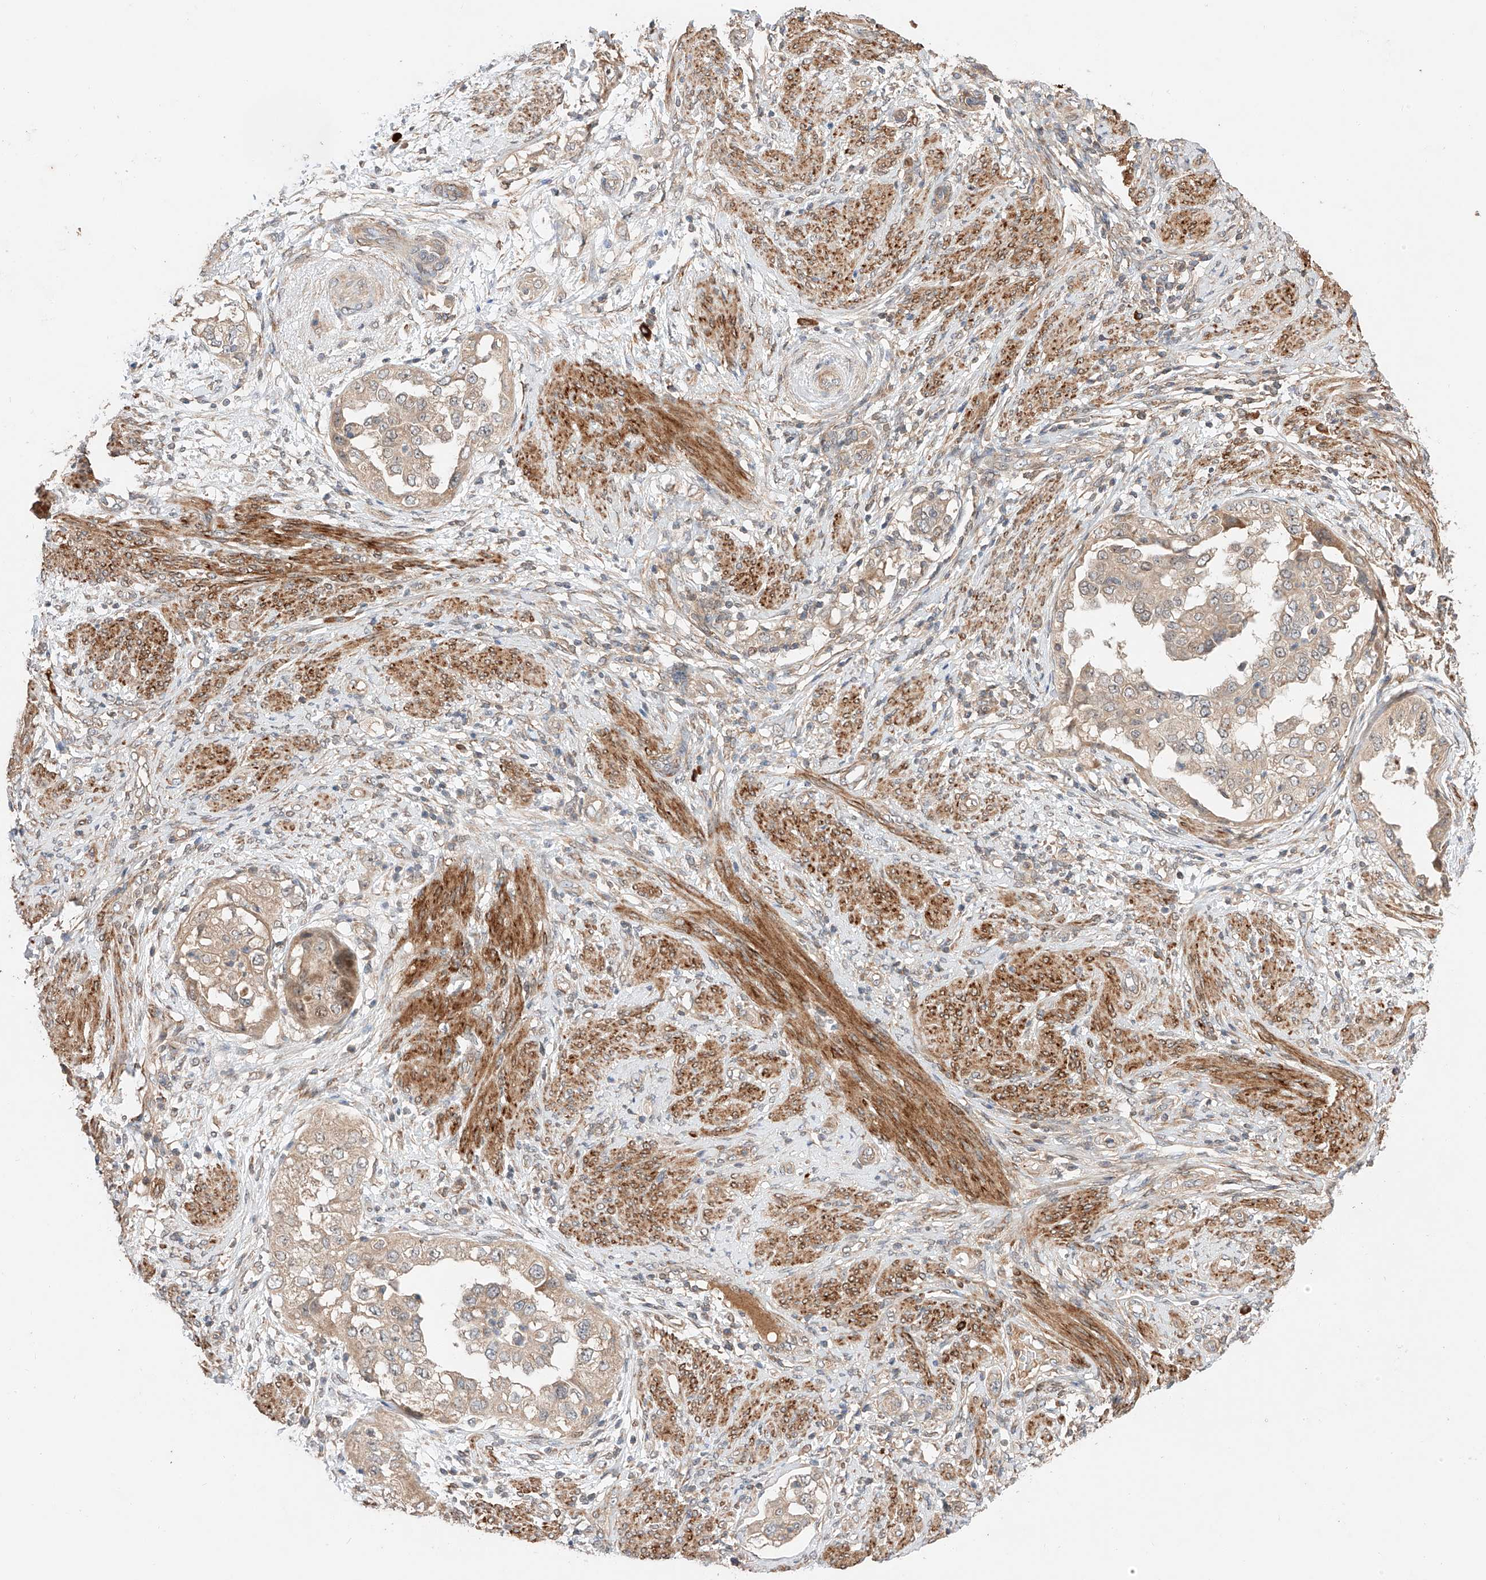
{"staining": {"intensity": "weak", "quantity": ">75%", "location": "cytoplasmic/membranous"}, "tissue": "endometrial cancer", "cell_type": "Tumor cells", "image_type": "cancer", "snomed": [{"axis": "morphology", "description": "Adenocarcinoma, NOS"}, {"axis": "topography", "description": "Endometrium"}], "caption": "Immunohistochemical staining of endometrial cancer exhibits low levels of weak cytoplasmic/membranous protein expression in about >75% of tumor cells.", "gene": "RAB23", "patient": {"sex": "female", "age": 85}}